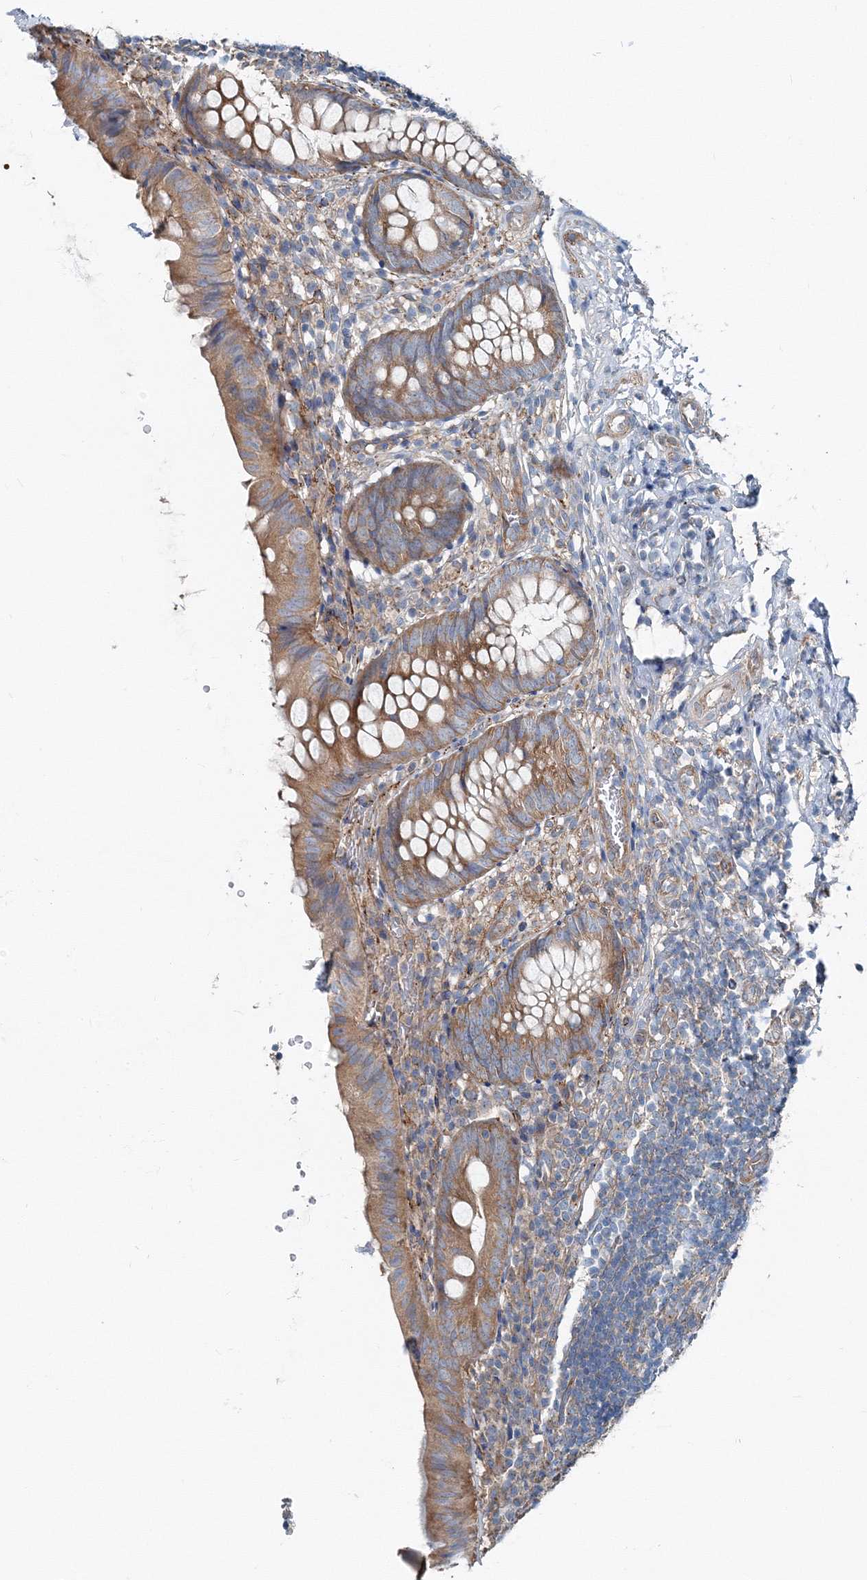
{"staining": {"intensity": "moderate", "quantity": ">75%", "location": "cytoplasmic/membranous"}, "tissue": "appendix", "cell_type": "Glandular cells", "image_type": "normal", "snomed": [{"axis": "morphology", "description": "Normal tissue, NOS"}, {"axis": "topography", "description": "Appendix"}], "caption": "A brown stain shows moderate cytoplasmic/membranous expression of a protein in glandular cells of unremarkable appendix. Immunohistochemistry (ihc) stains the protein in brown and the nuclei are stained blue.", "gene": "MPHOSPH9", "patient": {"sex": "male", "age": 8}}